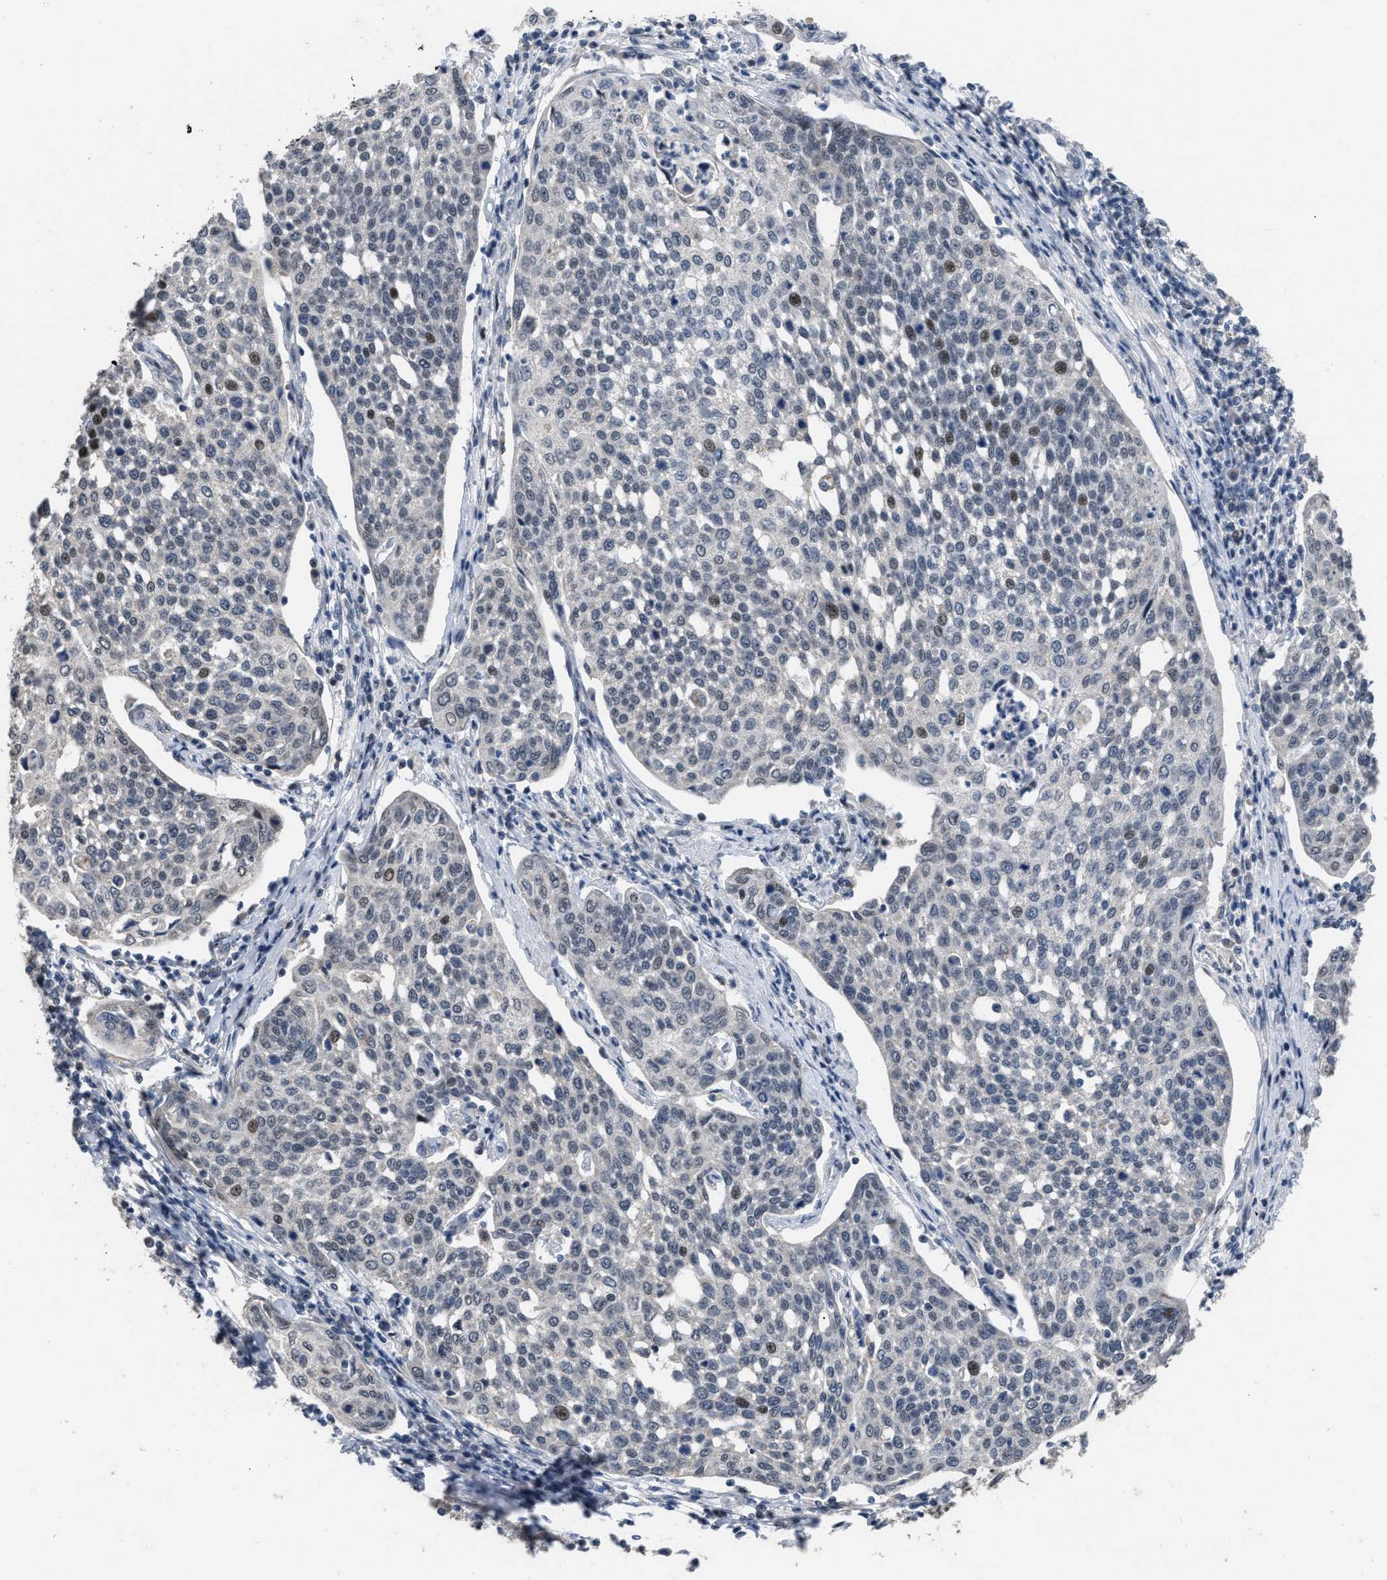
{"staining": {"intensity": "weak", "quantity": "<25%", "location": "nuclear"}, "tissue": "cervical cancer", "cell_type": "Tumor cells", "image_type": "cancer", "snomed": [{"axis": "morphology", "description": "Squamous cell carcinoma, NOS"}, {"axis": "topography", "description": "Cervix"}], "caption": "High magnification brightfield microscopy of cervical cancer stained with DAB (brown) and counterstained with hematoxylin (blue): tumor cells show no significant positivity. The staining is performed using DAB (3,3'-diaminobenzidine) brown chromogen with nuclei counter-stained in using hematoxylin.", "gene": "SETDB1", "patient": {"sex": "female", "age": 34}}